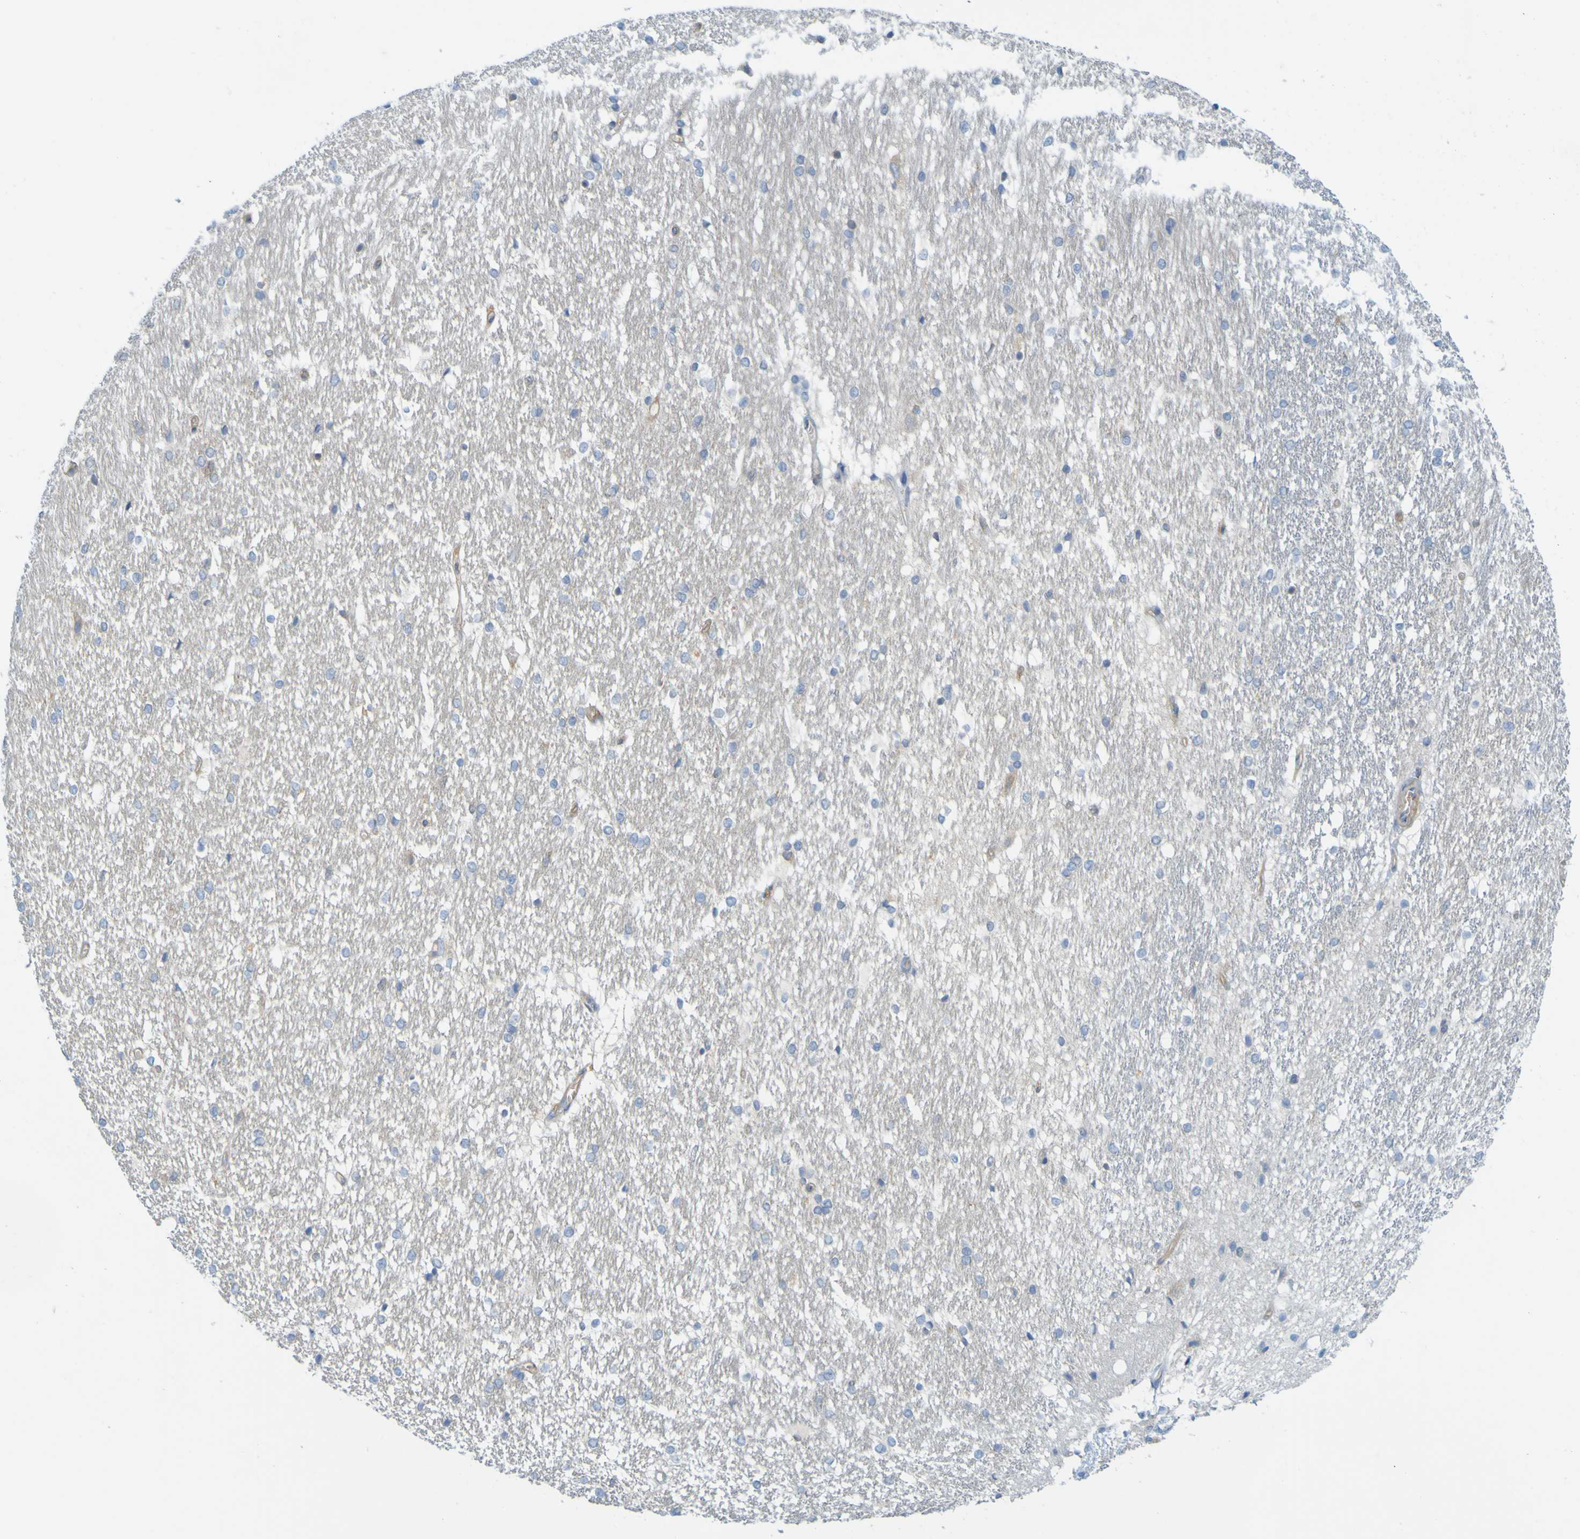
{"staining": {"intensity": "negative", "quantity": "none", "location": "none"}, "tissue": "hippocampus", "cell_type": "Glial cells", "image_type": "normal", "snomed": [{"axis": "morphology", "description": "Normal tissue, NOS"}, {"axis": "topography", "description": "Hippocampus"}], "caption": "Micrograph shows no significant protein positivity in glial cells of benign hippocampus.", "gene": "APPL1", "patient": {"sex": "female", "age": 19}}